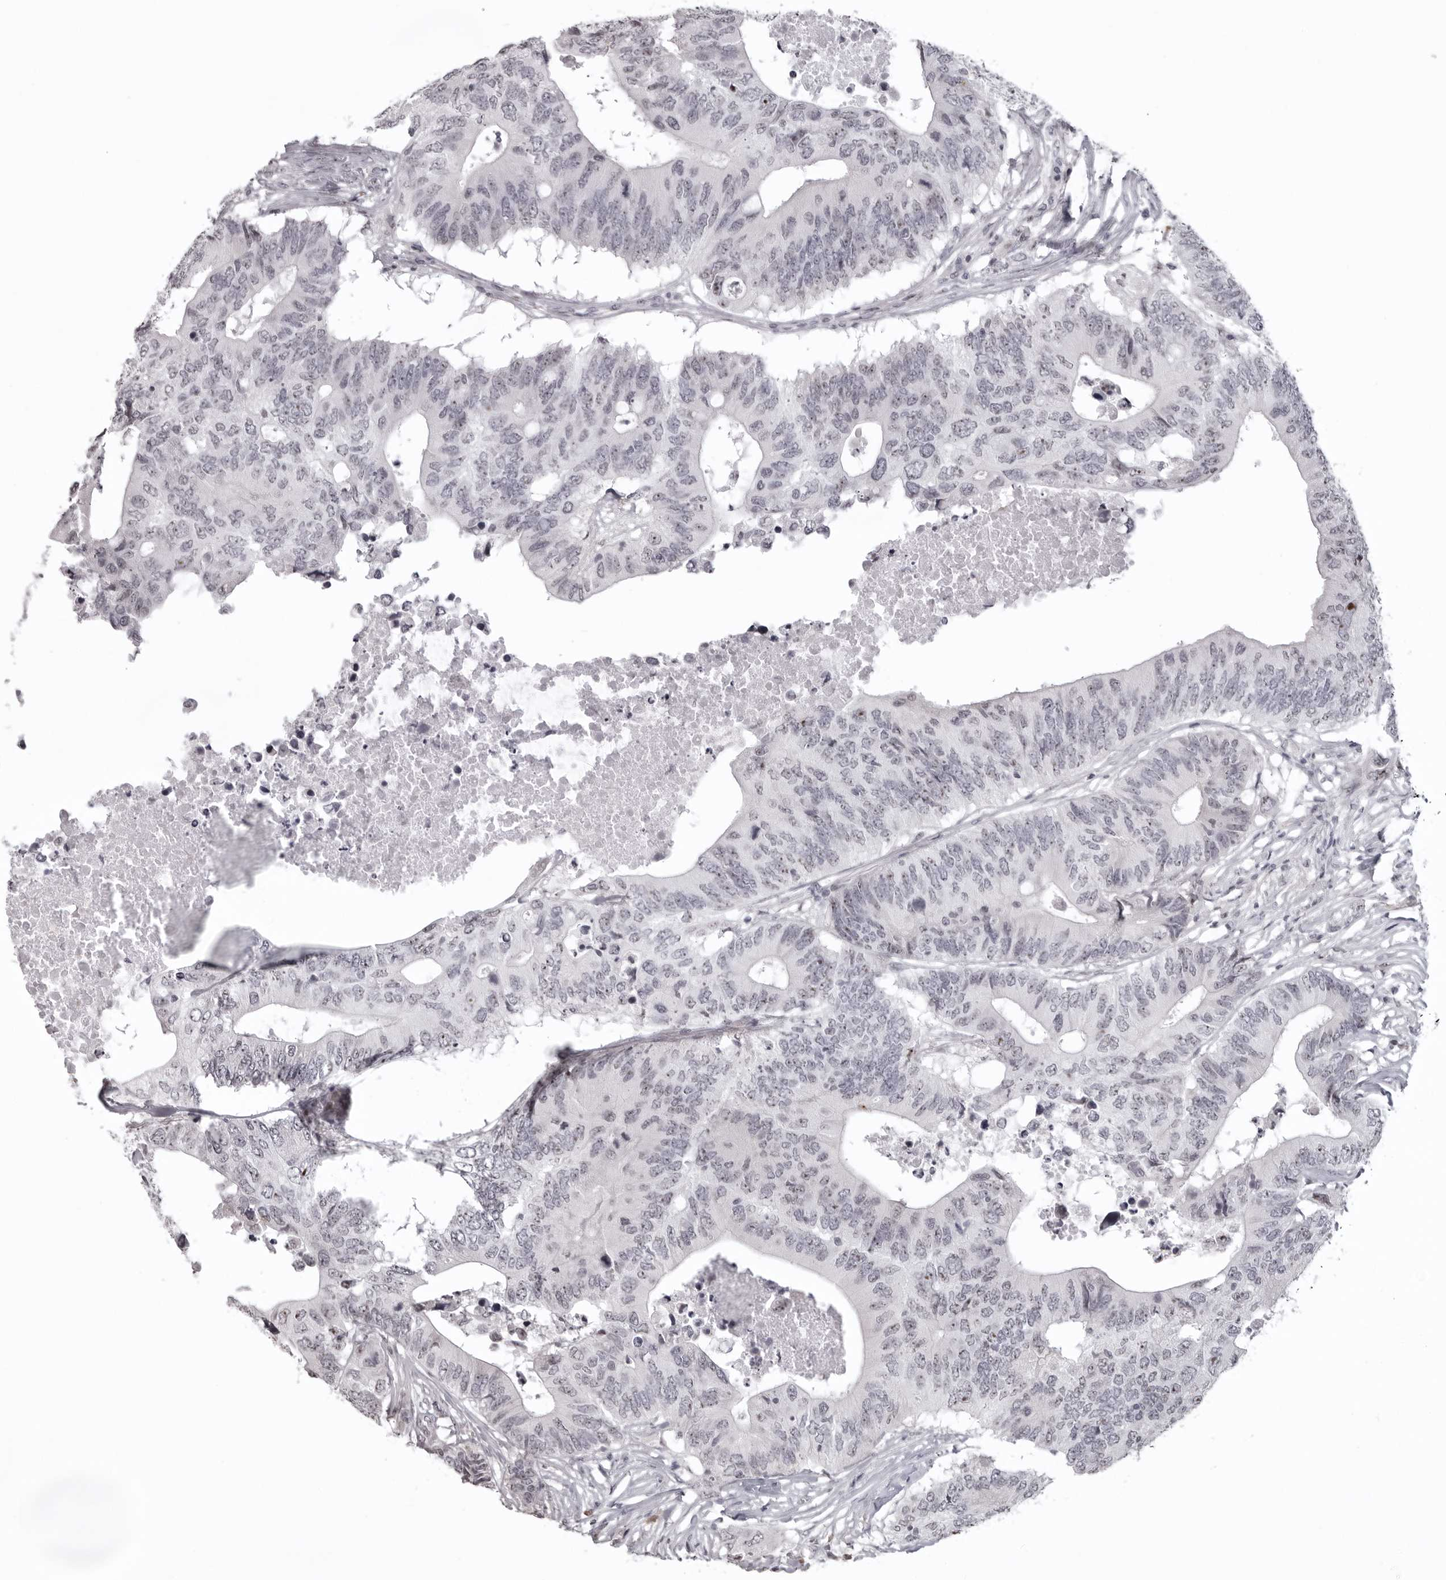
{"staining": {"intensity": "moderate", "quantity": "<25%", "location": "nuclear"}, "tissue": "colorectal cancer", "cell_type": "Tumor cells", "image_type": "cancer", "snomed": [{"axis": "morphology", "description": "Adenocarcinoma, NOS"}, {"axis": "topography", "description": "Colon"}], "caption": "Adenocarcinoma (colorectal) stained with DAB (3,3'-diaminobenzidine) immunohistochemistry (IHC) reveals low levels of moderate nuclear expression in approximately <25% of tumor cells.", "gene": "HELZ", "patient": {"sex": "male", "age": 71}}